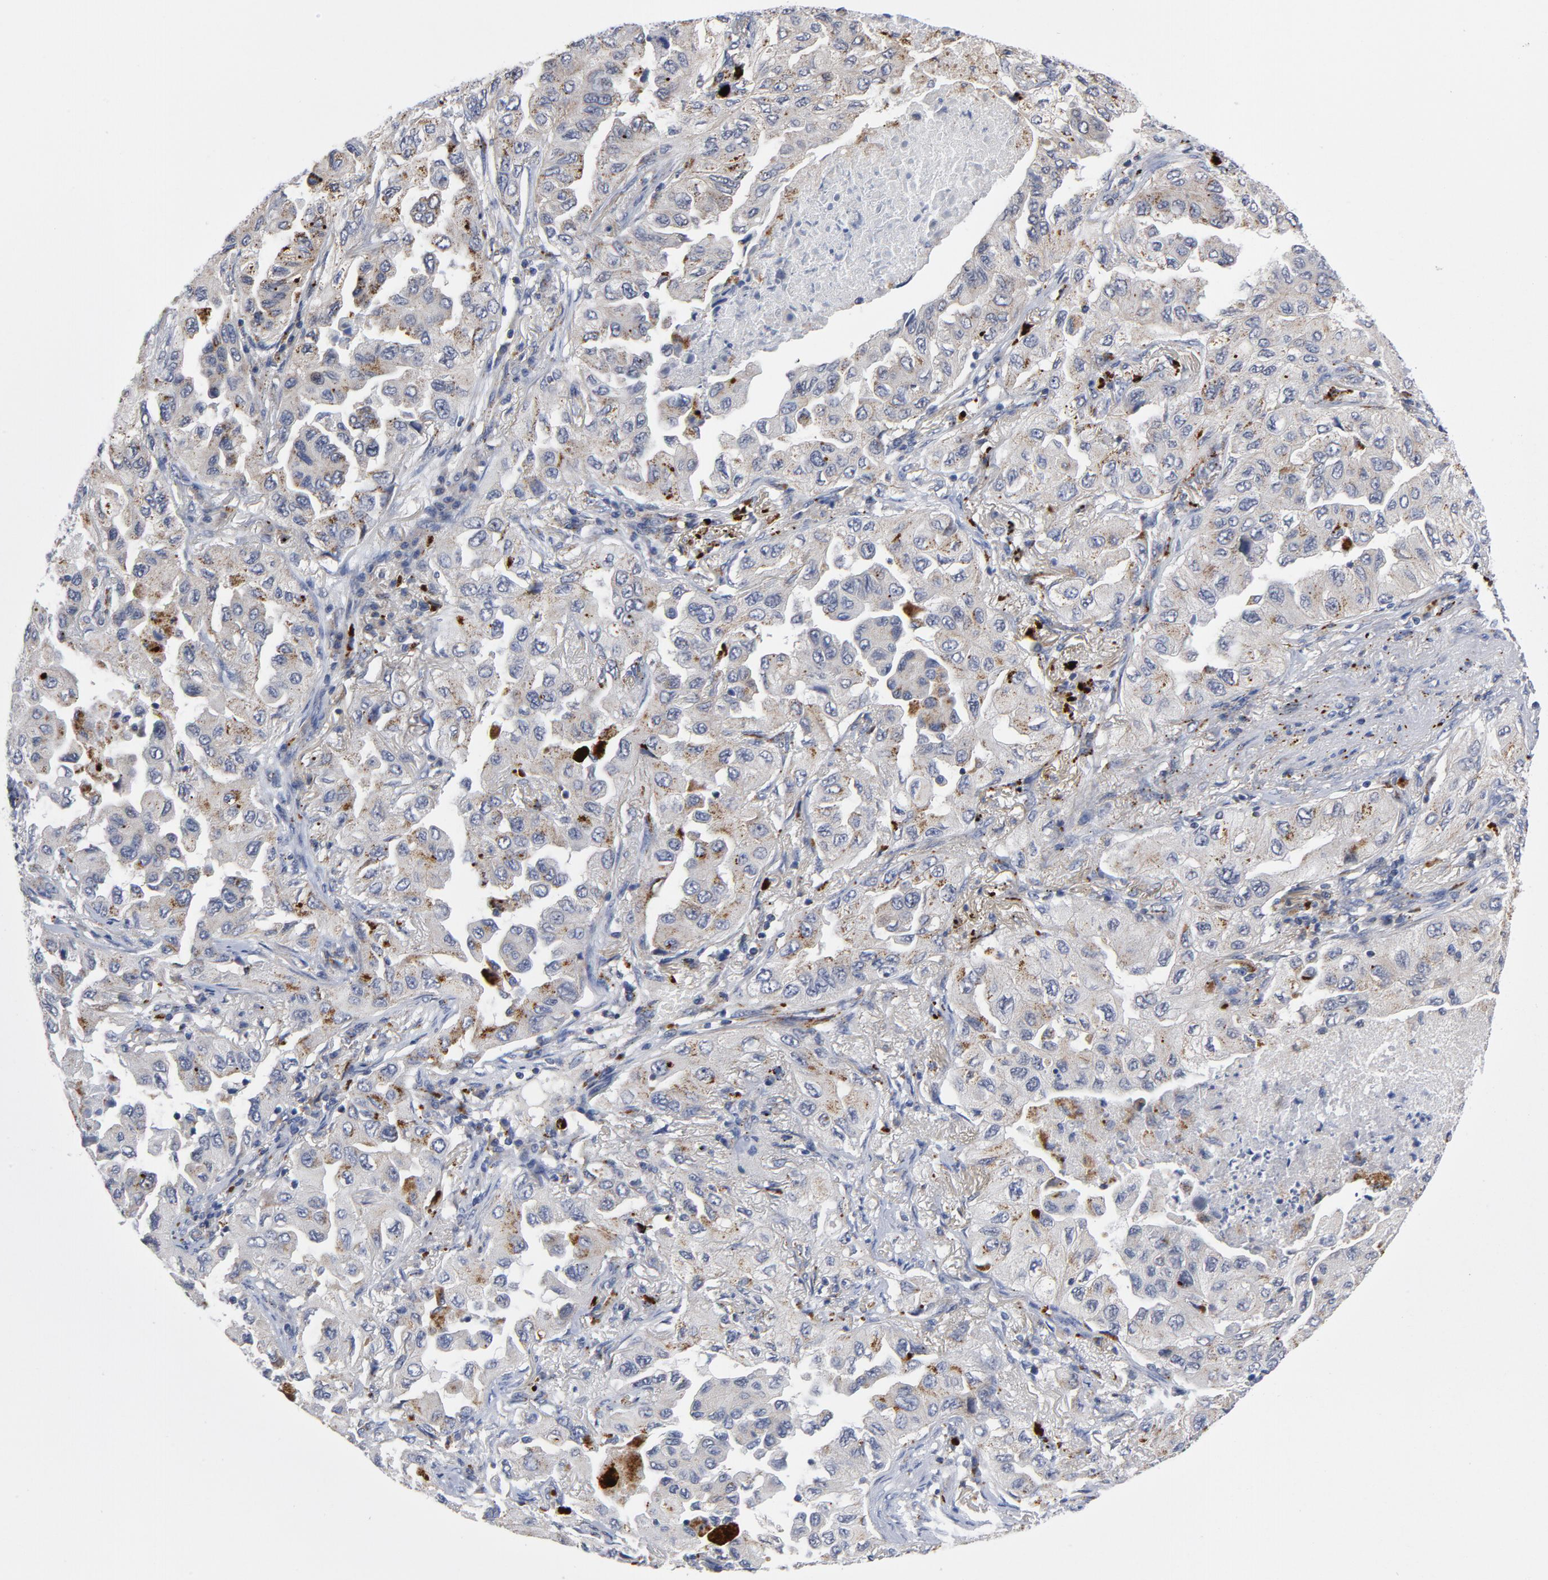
{"staining": {"intensity": "moderate", "quantity": "25%-75%", "location": "cytoplasmic/membranous"}, "tissue": "lung cancer", "cell_type": "Tumor cells", "image_type": "cancer", "snomed": [{"axis": "morphology", "description": "Adenocarcinoma, NOS"}, {"axis": "topography", "description": "Lung"}], "caption": "Lung cancer (adenocarcinoma) stained with immunohistochemistry (IHC) exhibits moderate cytoplasmic/membranous positivity in about 25%-75% of tumor cells.", "gene": "AKT2", "patient": {"sex": "female", "age": 65}}